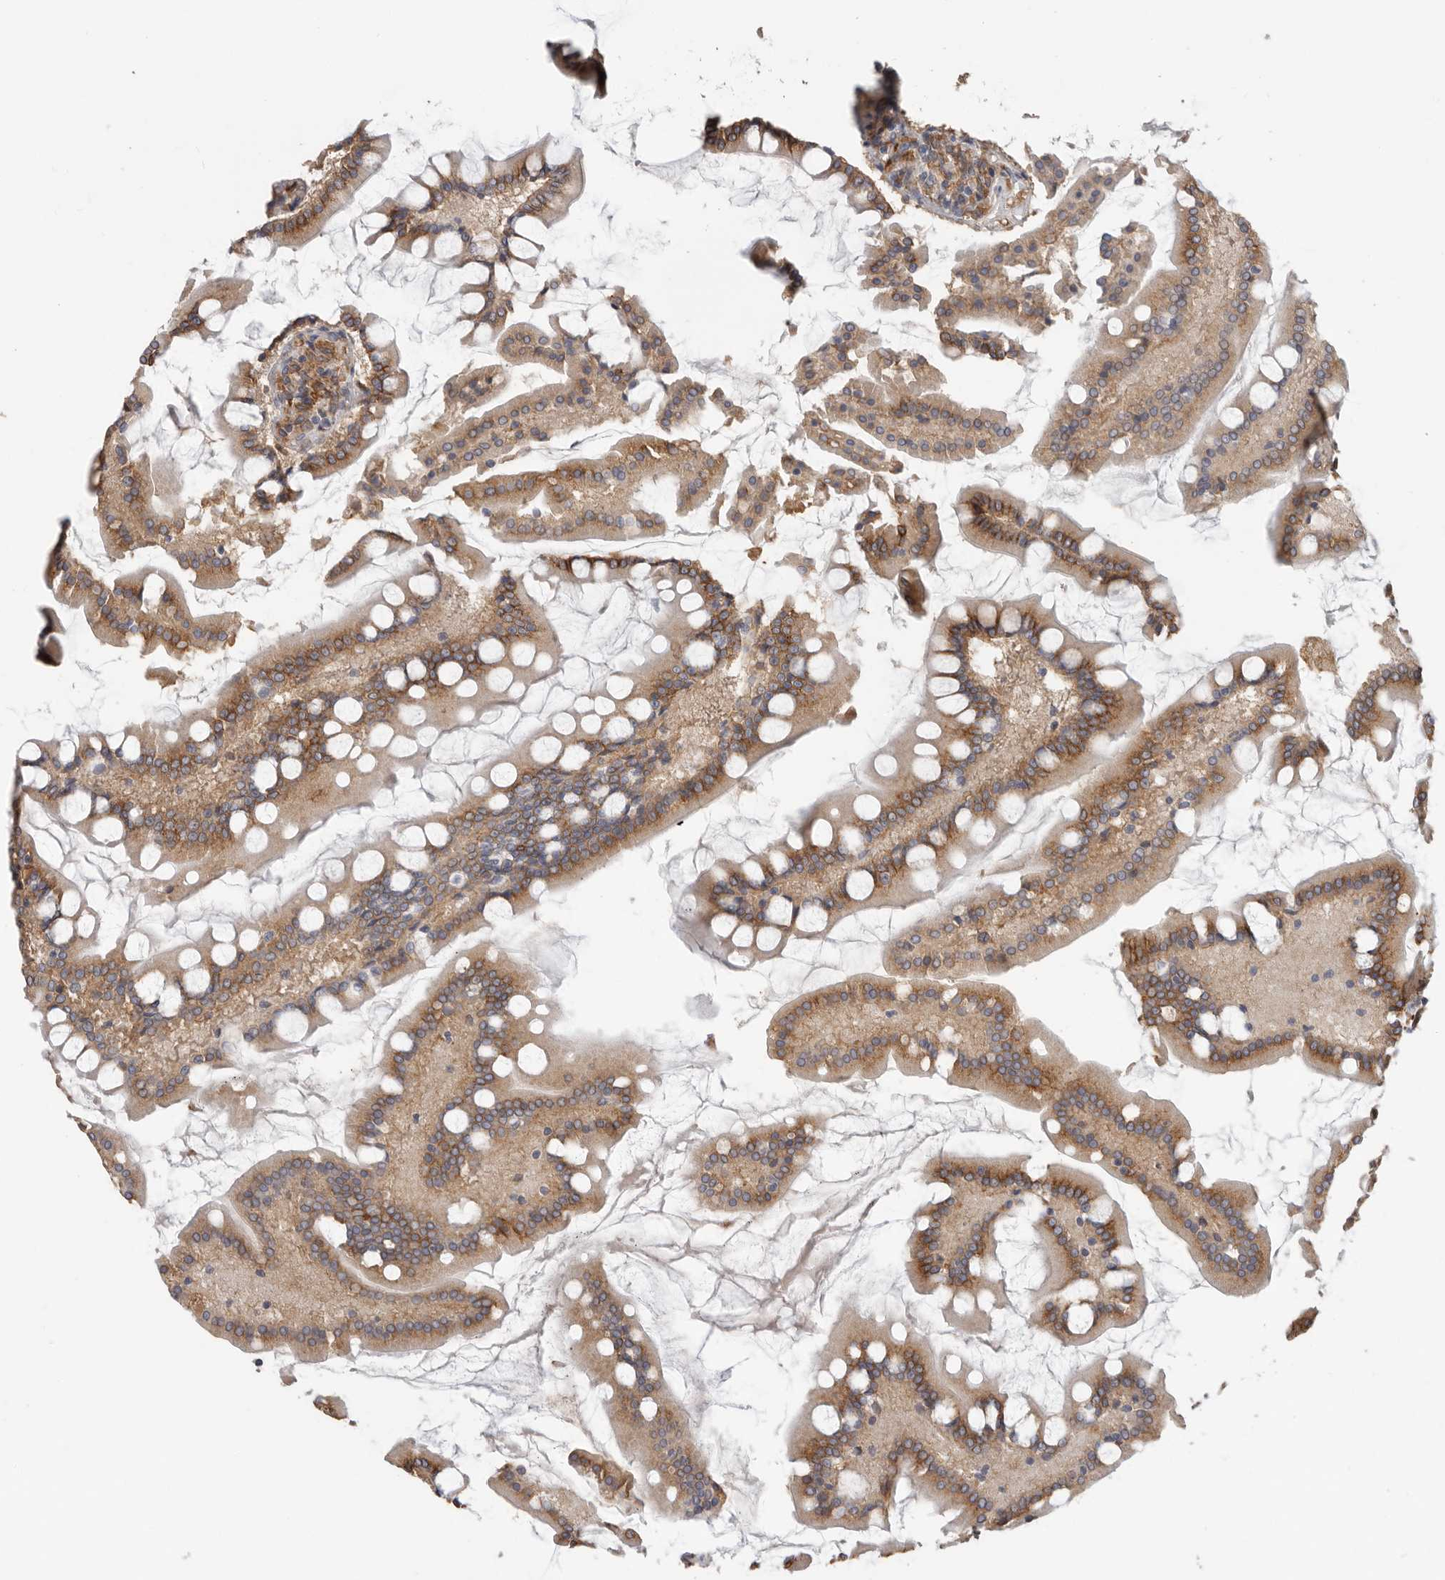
{"staining": {"intensity": "moderate", "quantity": ">75%", "location": "cytoplasmic/membranous"}, "tissue": "small intestine", "cell_type": "Glandular cells", "image_type": "normal", "snomed": [{"axis": "morphology", "description": "Normal tissue, NOS"}, {"axis": "topography", "description": "Small intestine"}], "caption": "This image shows immunohistochemistry (IHC) staining of benign human small intestine, with medium moderate cytoplasmic/membranous staining in about >75% of glandular cells.", "gene": "TFRC", "patient": {"sex": "male", "age": 41}}